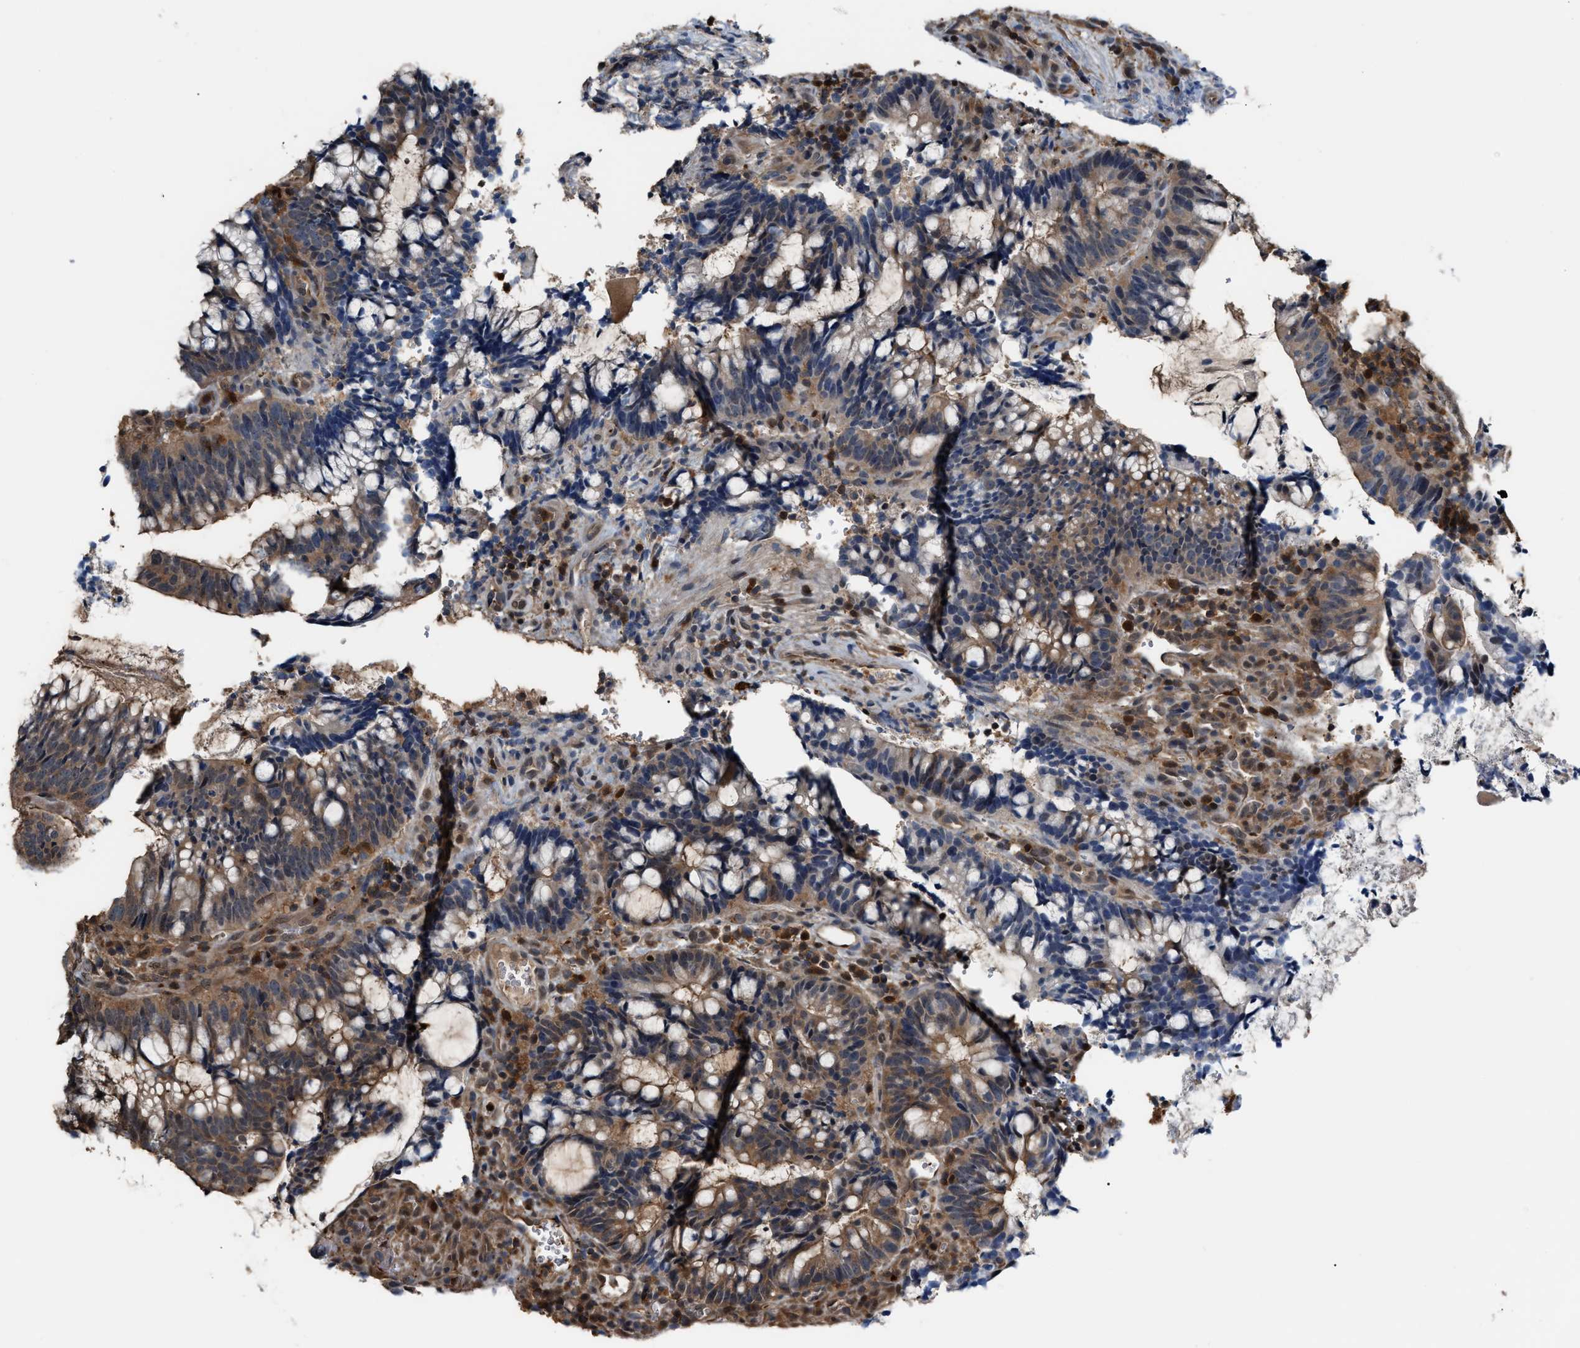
{"staining": {"intensity": "moderate", "quantity": ">75%", "location": "cytoplasmic/membranous"}, "tissue": "colorectal cancer", "cell_type": "Tumor cells", "image_type": "cancer", "snomed": [{"axis": "morphology", "description": "Adenocarcinoma, NOS"}, {"axis": "topography", "description": "Colon"}], "caption": "Protein analysis of colorectal adenocarcinoma tissue exhibits moderate cytoplasmic/membranous staining in approximately >75% of tumor cells.", "gene": "MTPN", "patient": {"sex": "female", "age": 66}}